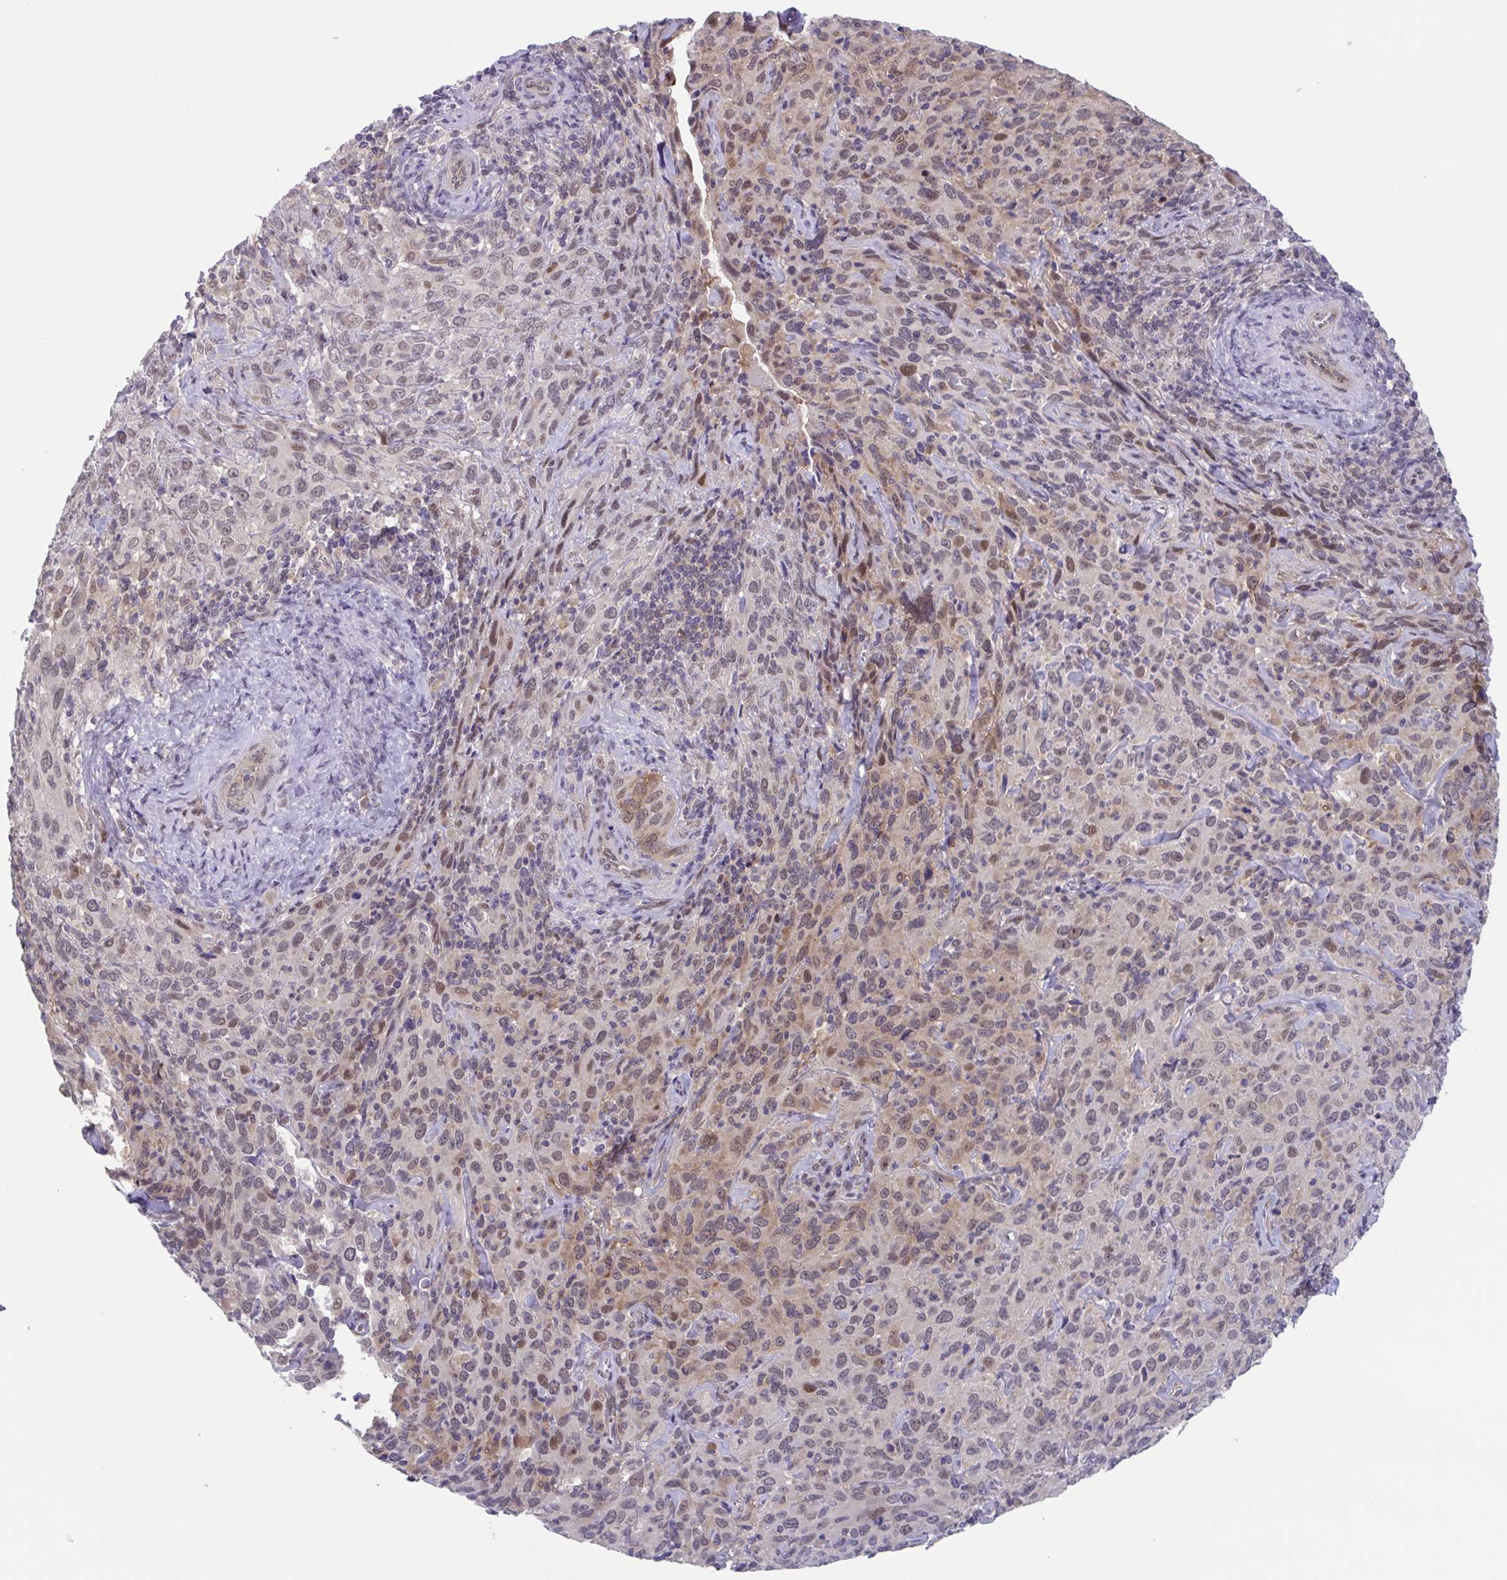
{"staining": {"intensity": "moderate", "quantity": "25%-75%", "location": "nuclear"}, "tissue": "cervical cancer", "cell_type": "Tumor cells", "image_type": "cancer", "snomed": [{"axis": "morphology", "description": "Normal tissue, NOS"}, {"axis": "morphology", "description": "Squamous cell carcinoma, NOS"}, {"axis": "topography", "description": "Cervix"}], "caption": "Moderate nuclear staining is present in approximately 25%-75% of tumor cells in squamous cell carcinoma (cervical).", "gene": "RIOK1", "patient": {"sex": "female", "age": 51}}